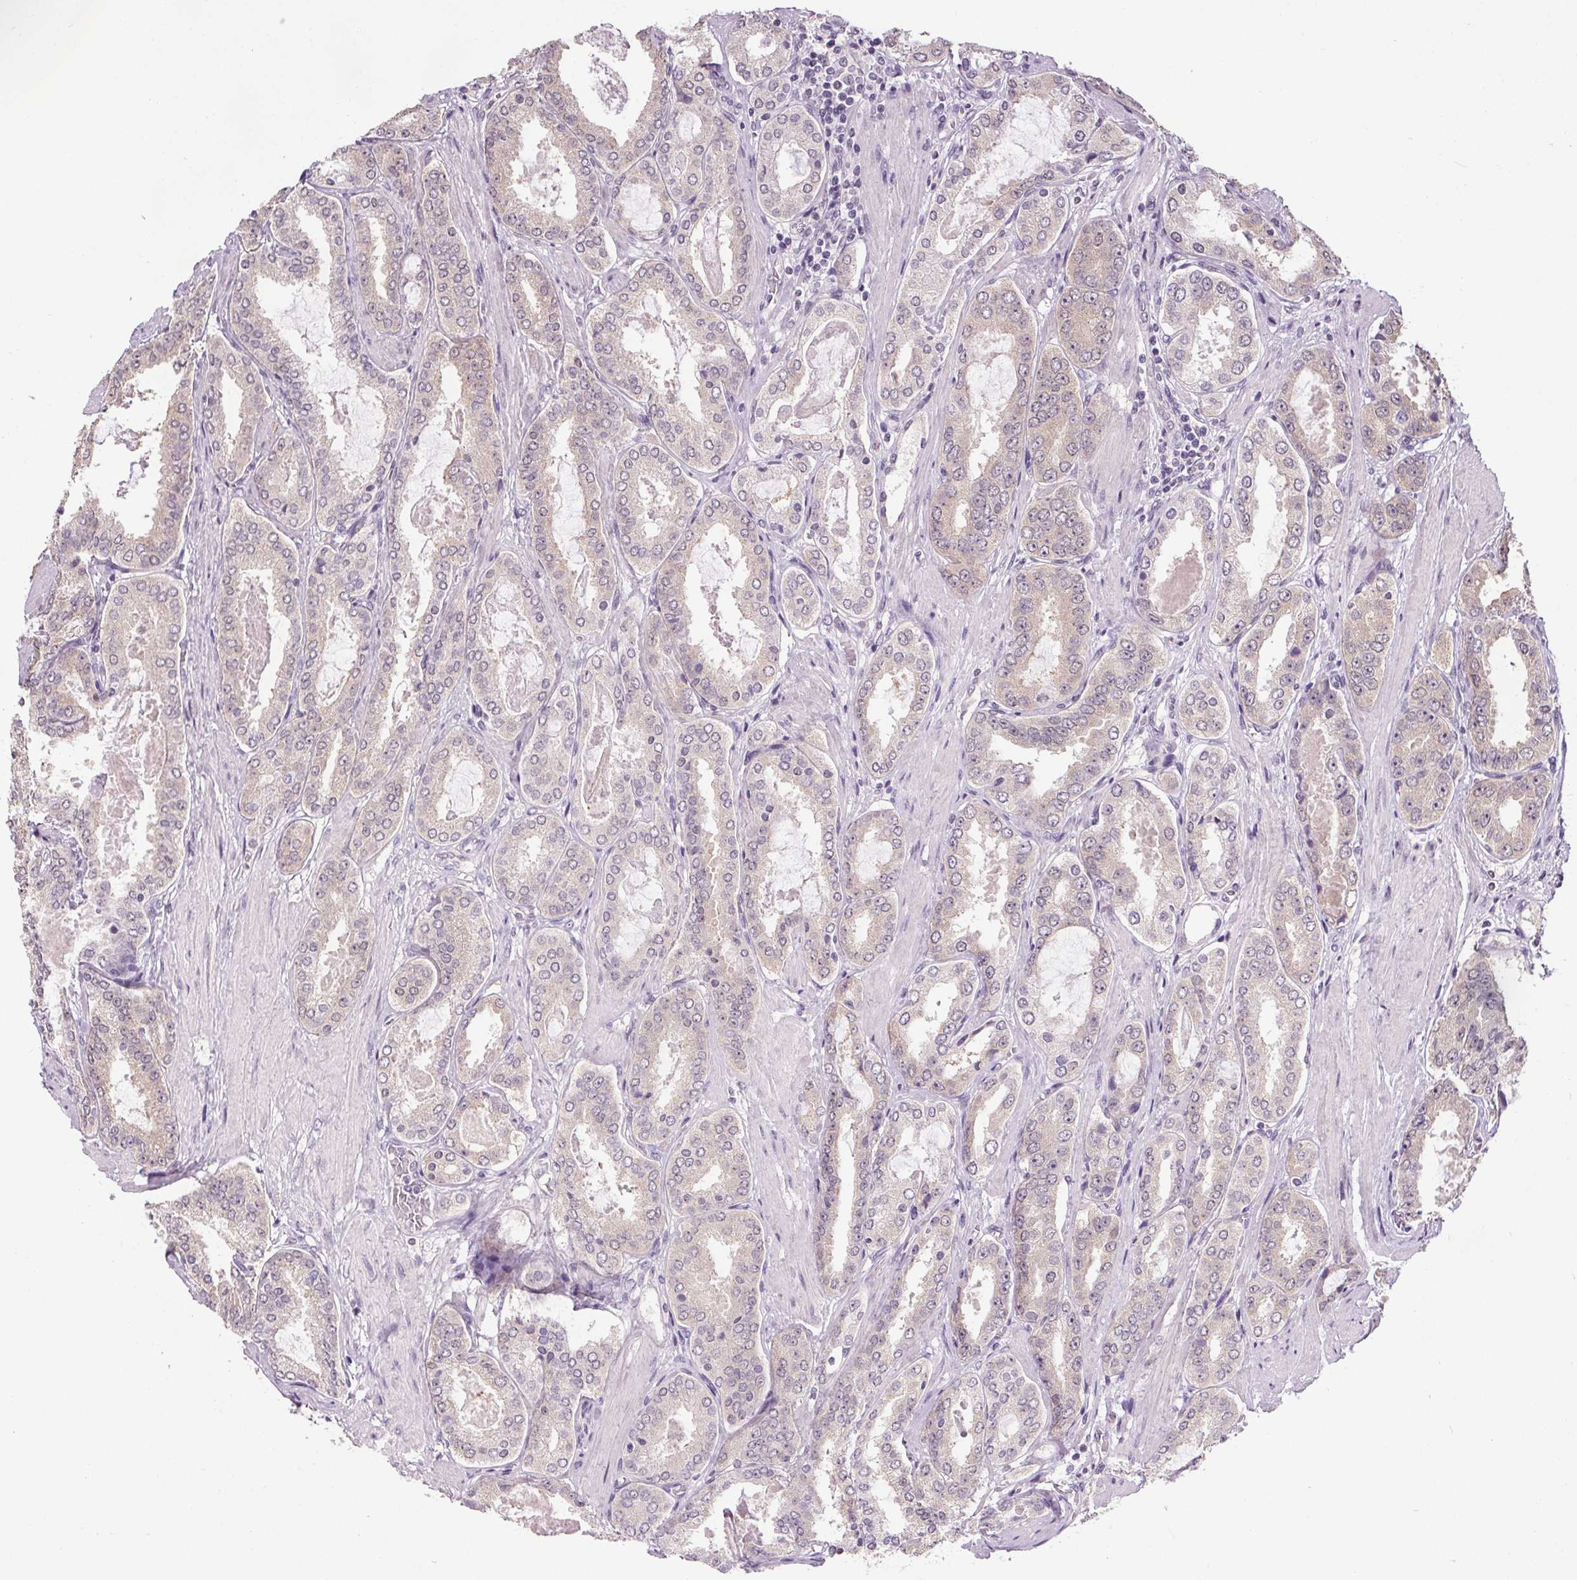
{"staining": {"intensity": "weak", "quantity": "<25%", "location": "cytoplasmic/membranous,nuclear"}, "tissue": "prostate cancer", "cell_type": "Tumor cells", "image_type": "cancer", "snomed": [{"axis": "morphology", "description": "Adenocarcinoma, High grade"}, {"axis": "topography", "description": "Prostate"}], "caption": "An immunohistochemistry histopathology image of prostate cancer is shown. There is no staining in tumor cells of prostate cancer.", "gene": "SLC2A9", "patient": {"sex": "male", "age": 63}}